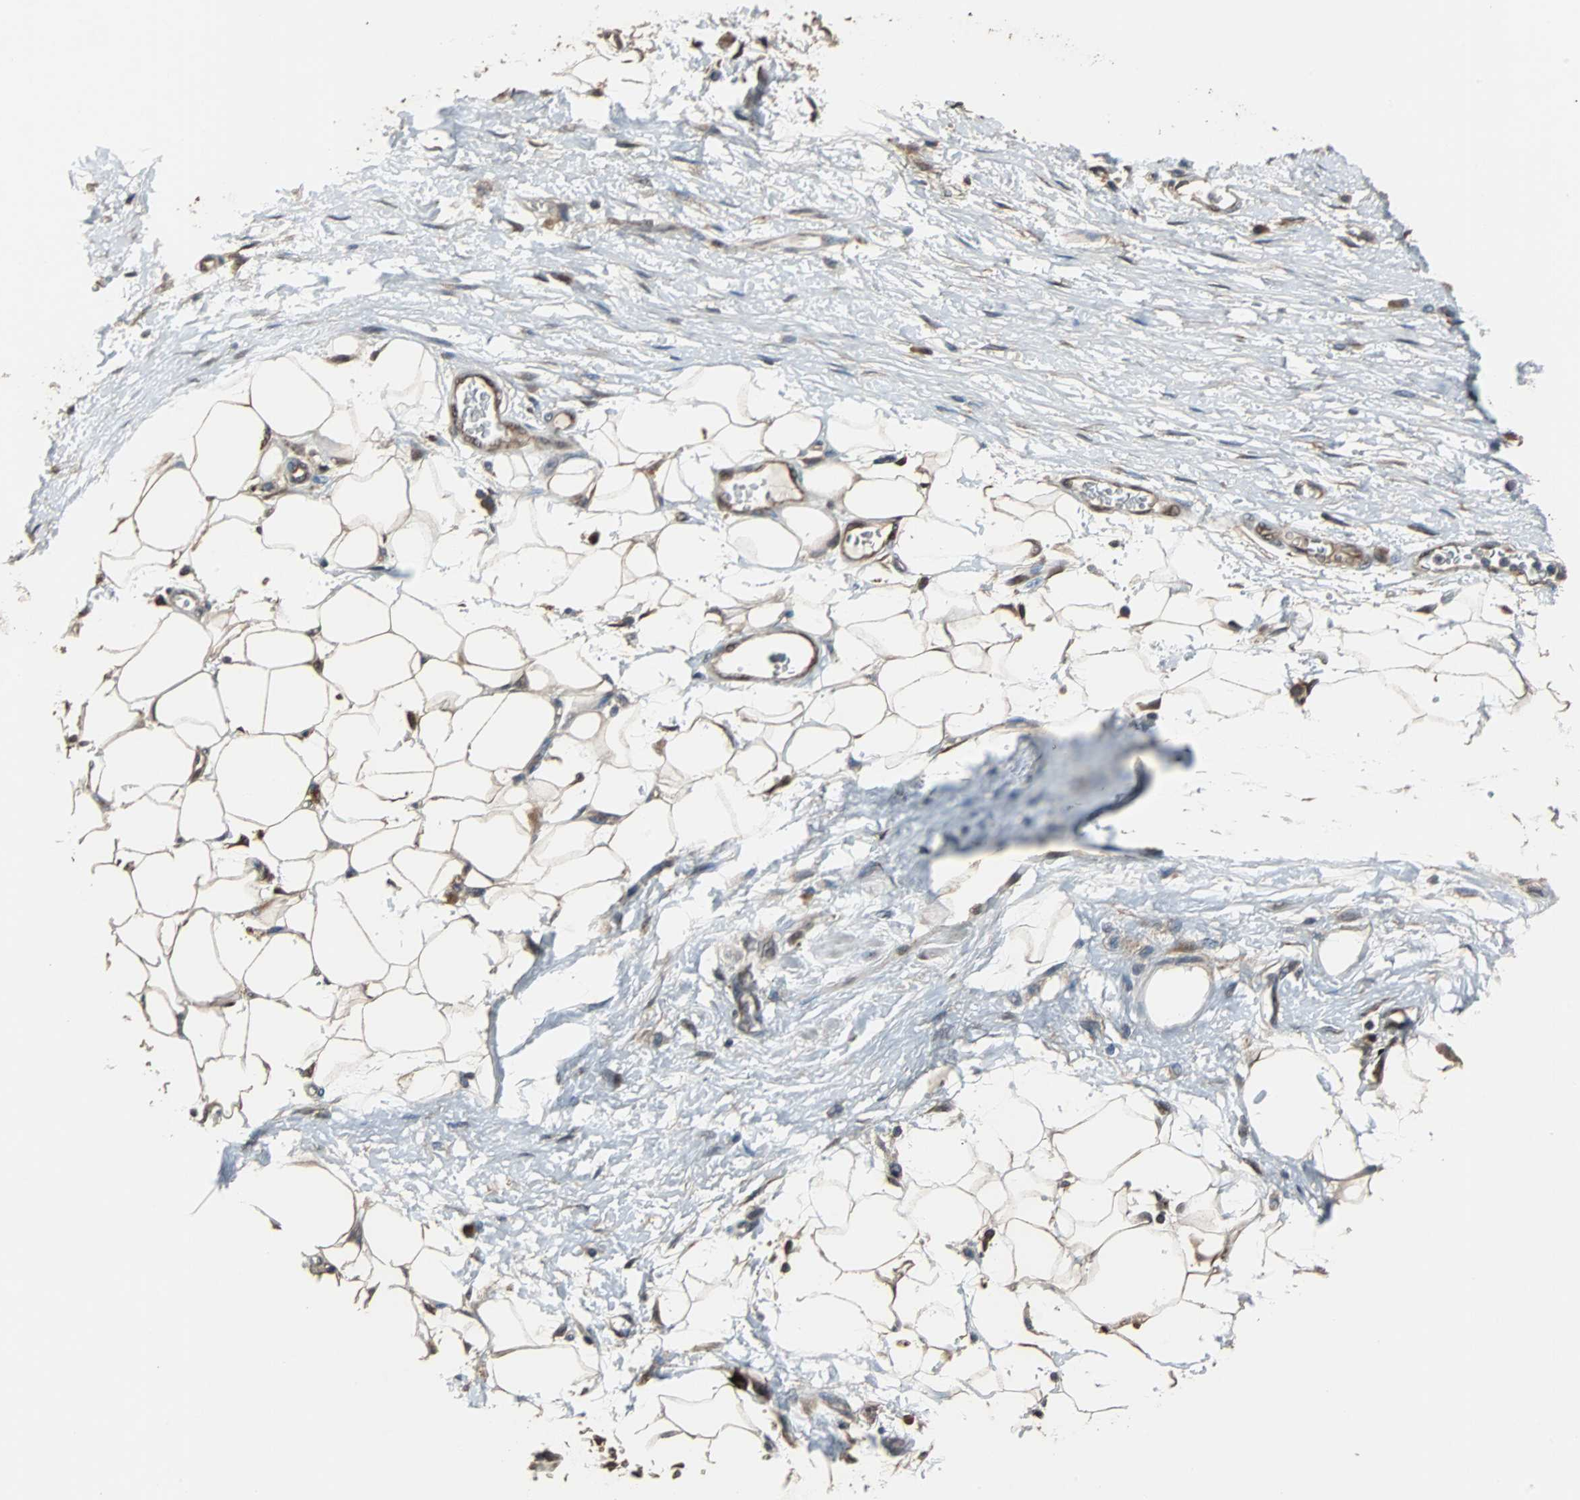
{"staining": {"intensity": "moderate", "quantity": ">75%", "location": "cytoplasmic/membranous"}, "tissue": "adipose tissue", "cell_type": "Adipocytes", "image_type": "normal", "snomed": [{"axis": "morphology", "description": "Normal tissue, NOS"}, {"axis": "morphology", "description": "Urothelial carcinoma, High grade"}, {"axis": "topography", "description": "Vascular tissue"}, {"axis": "topography", "description": "Urinary bladder"}], "caption": "Immunohistochemistry (IHC) (DAB) staining of benign human adipose tissue displays moderate cytoplasmic/membranous protein expression in approximately >75% of adipocytes. (Stains: DAB (3,3'-diaminobenzidine) in brown, nuclei in blue, Microscopy: brightfield microscopy at high magnification).", "gene": "NDRG1", "patient": {"sex": "female", "age": 56}}